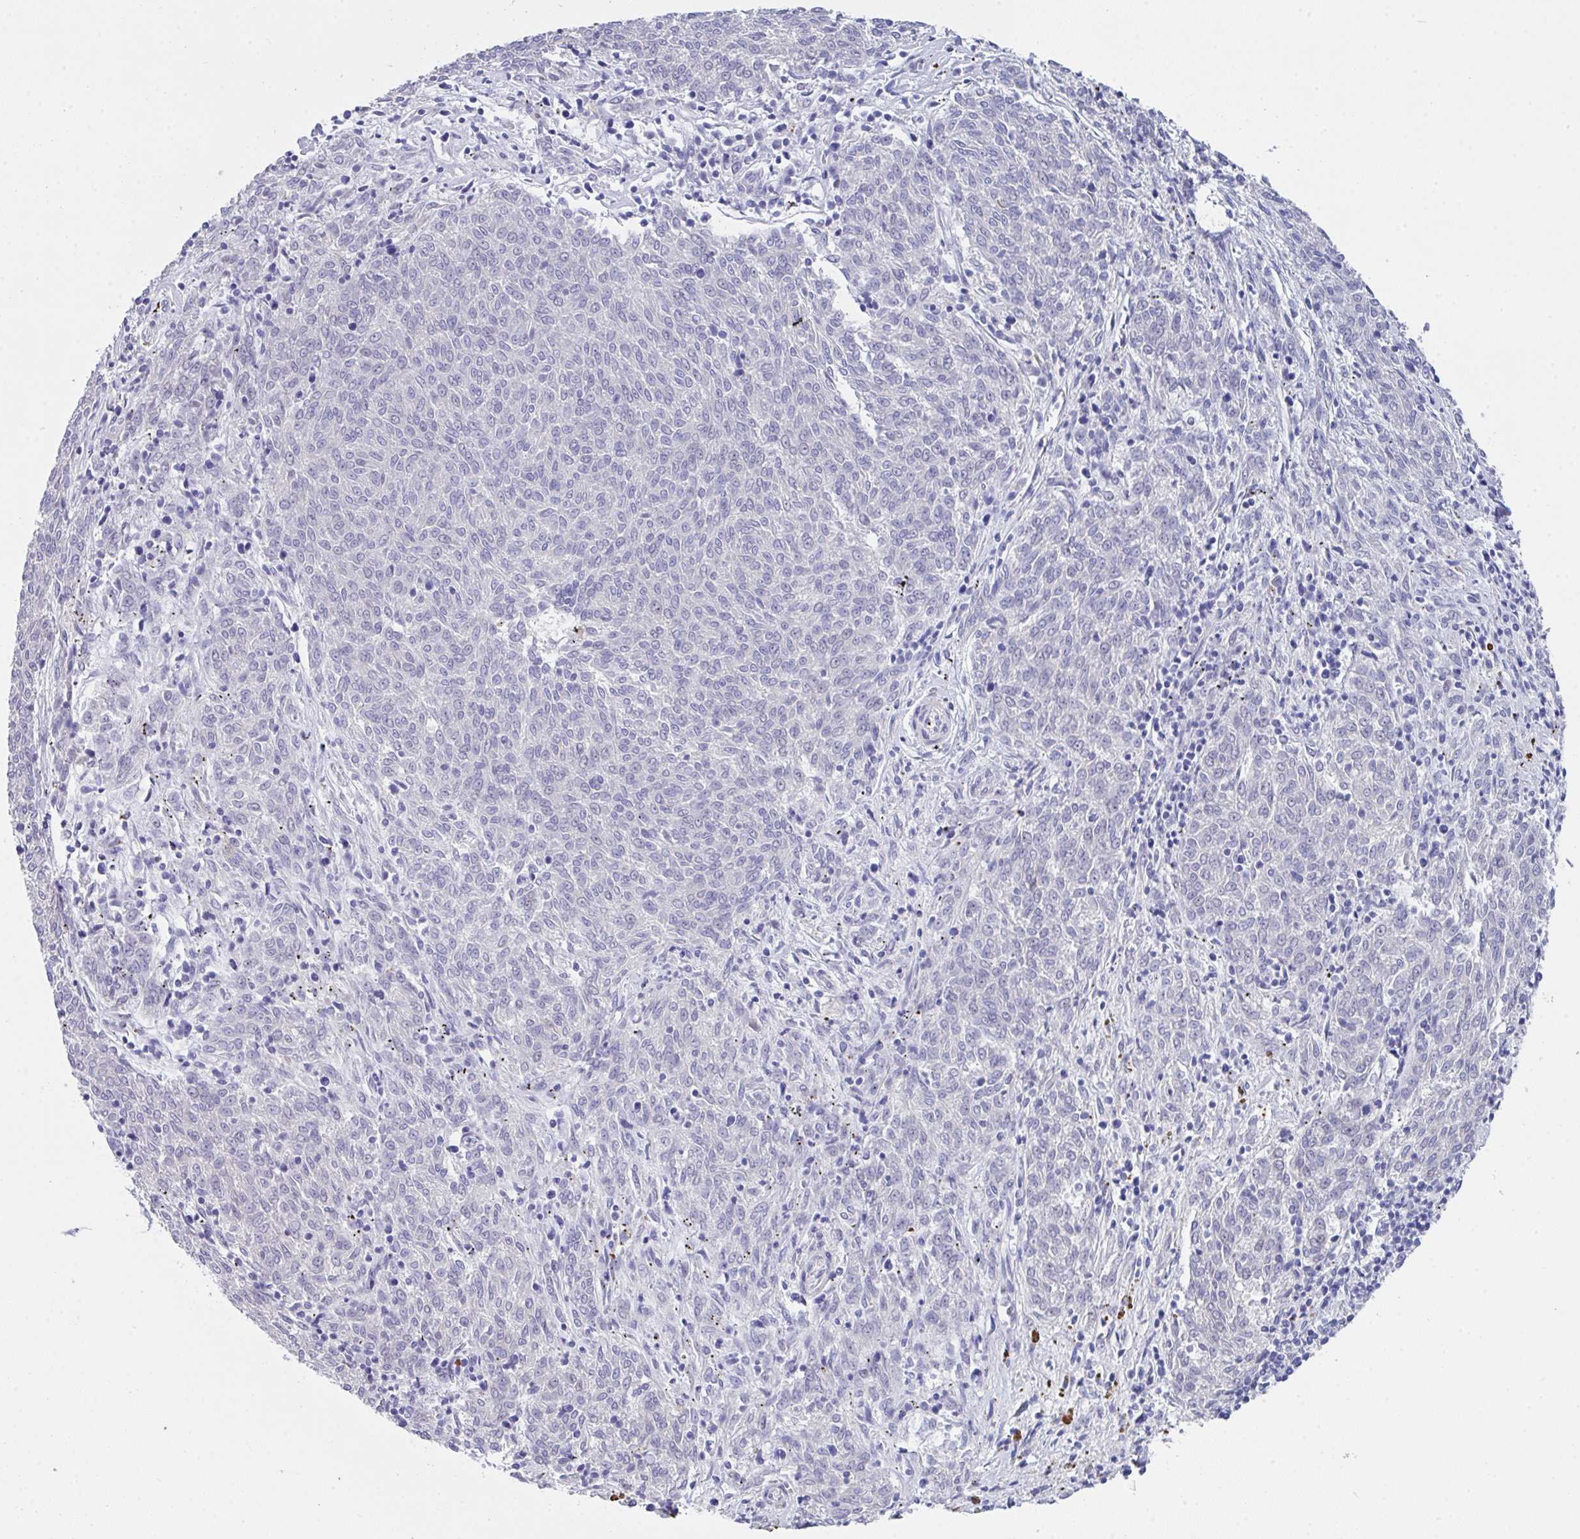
{"staining": {"intensity": "negative", "quantity": "none", "location": "none"}, "tissue": "melanoma", "cell_type": "Tumor cells", "image_type": "cancer", "snomed": [{"axis": "morphology", "description": "Malignant melanoma, NOS"}, {"axis": "topography", "description": "Skin"}], "caption": "High power microscopy image of an immunohistochemistry micrograph of melanoma, revealing no significant expression in tumor cells.", "gene": "FBXO47", "patient": {"sex": "female", "age": 72}}